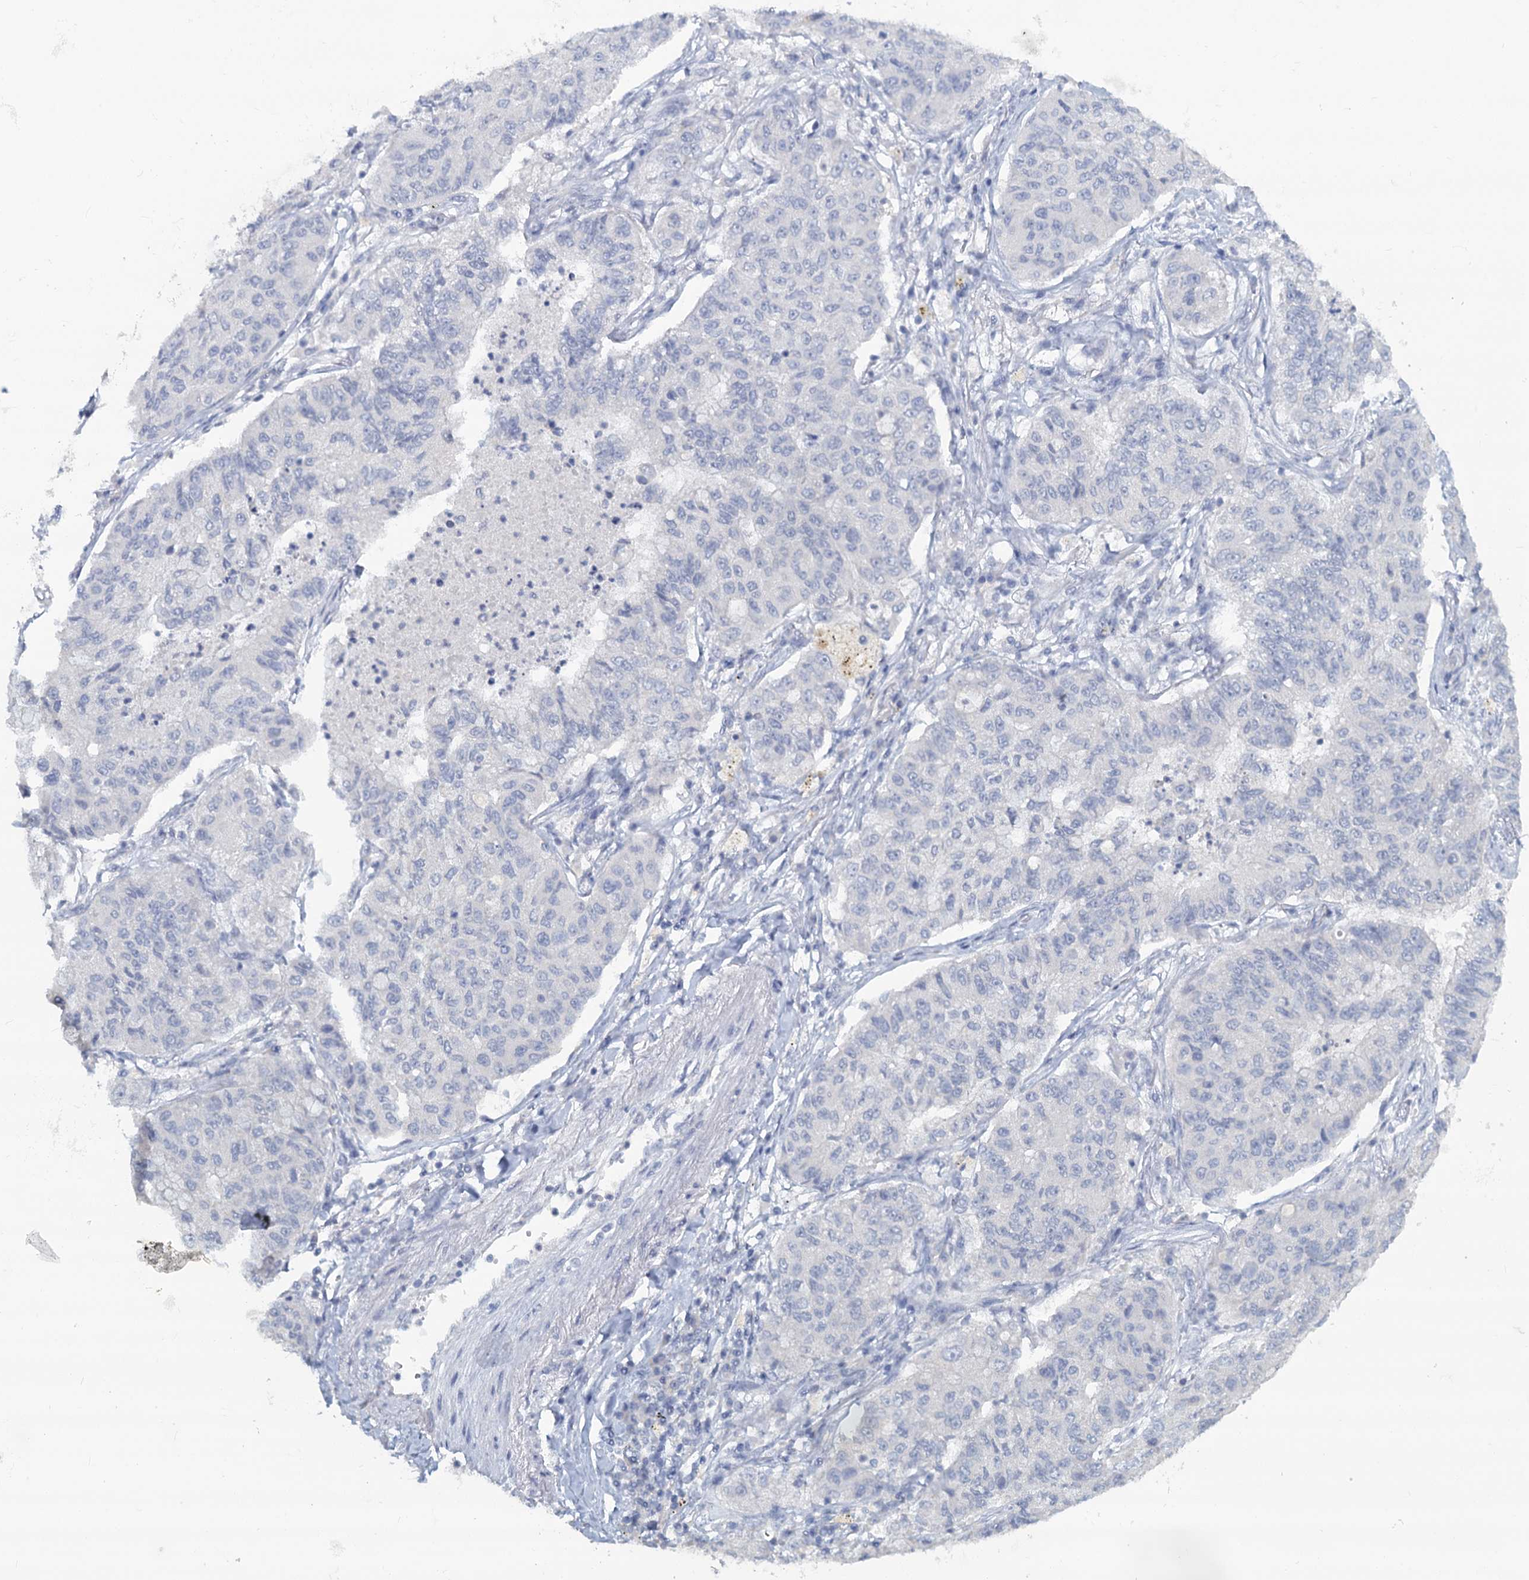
{"staining": {"intensity": "negative", "quantity": "none", "location": "none"}, "tissue": "lung cancer", "cell_type": "Tumor cells", "image_type": "cancer", "snomed": [{"axis": "morphology", "description": "Squamous cell carcinoma, NOS"}, {"axis": "topography", "description": "Lung"}], "caption": "An image of human lung cancer (squamous cell carcinoma) is negative for staining in tumor cells.", "gene": "CHGA", "patient": {"sex": "male", "age": 74}}